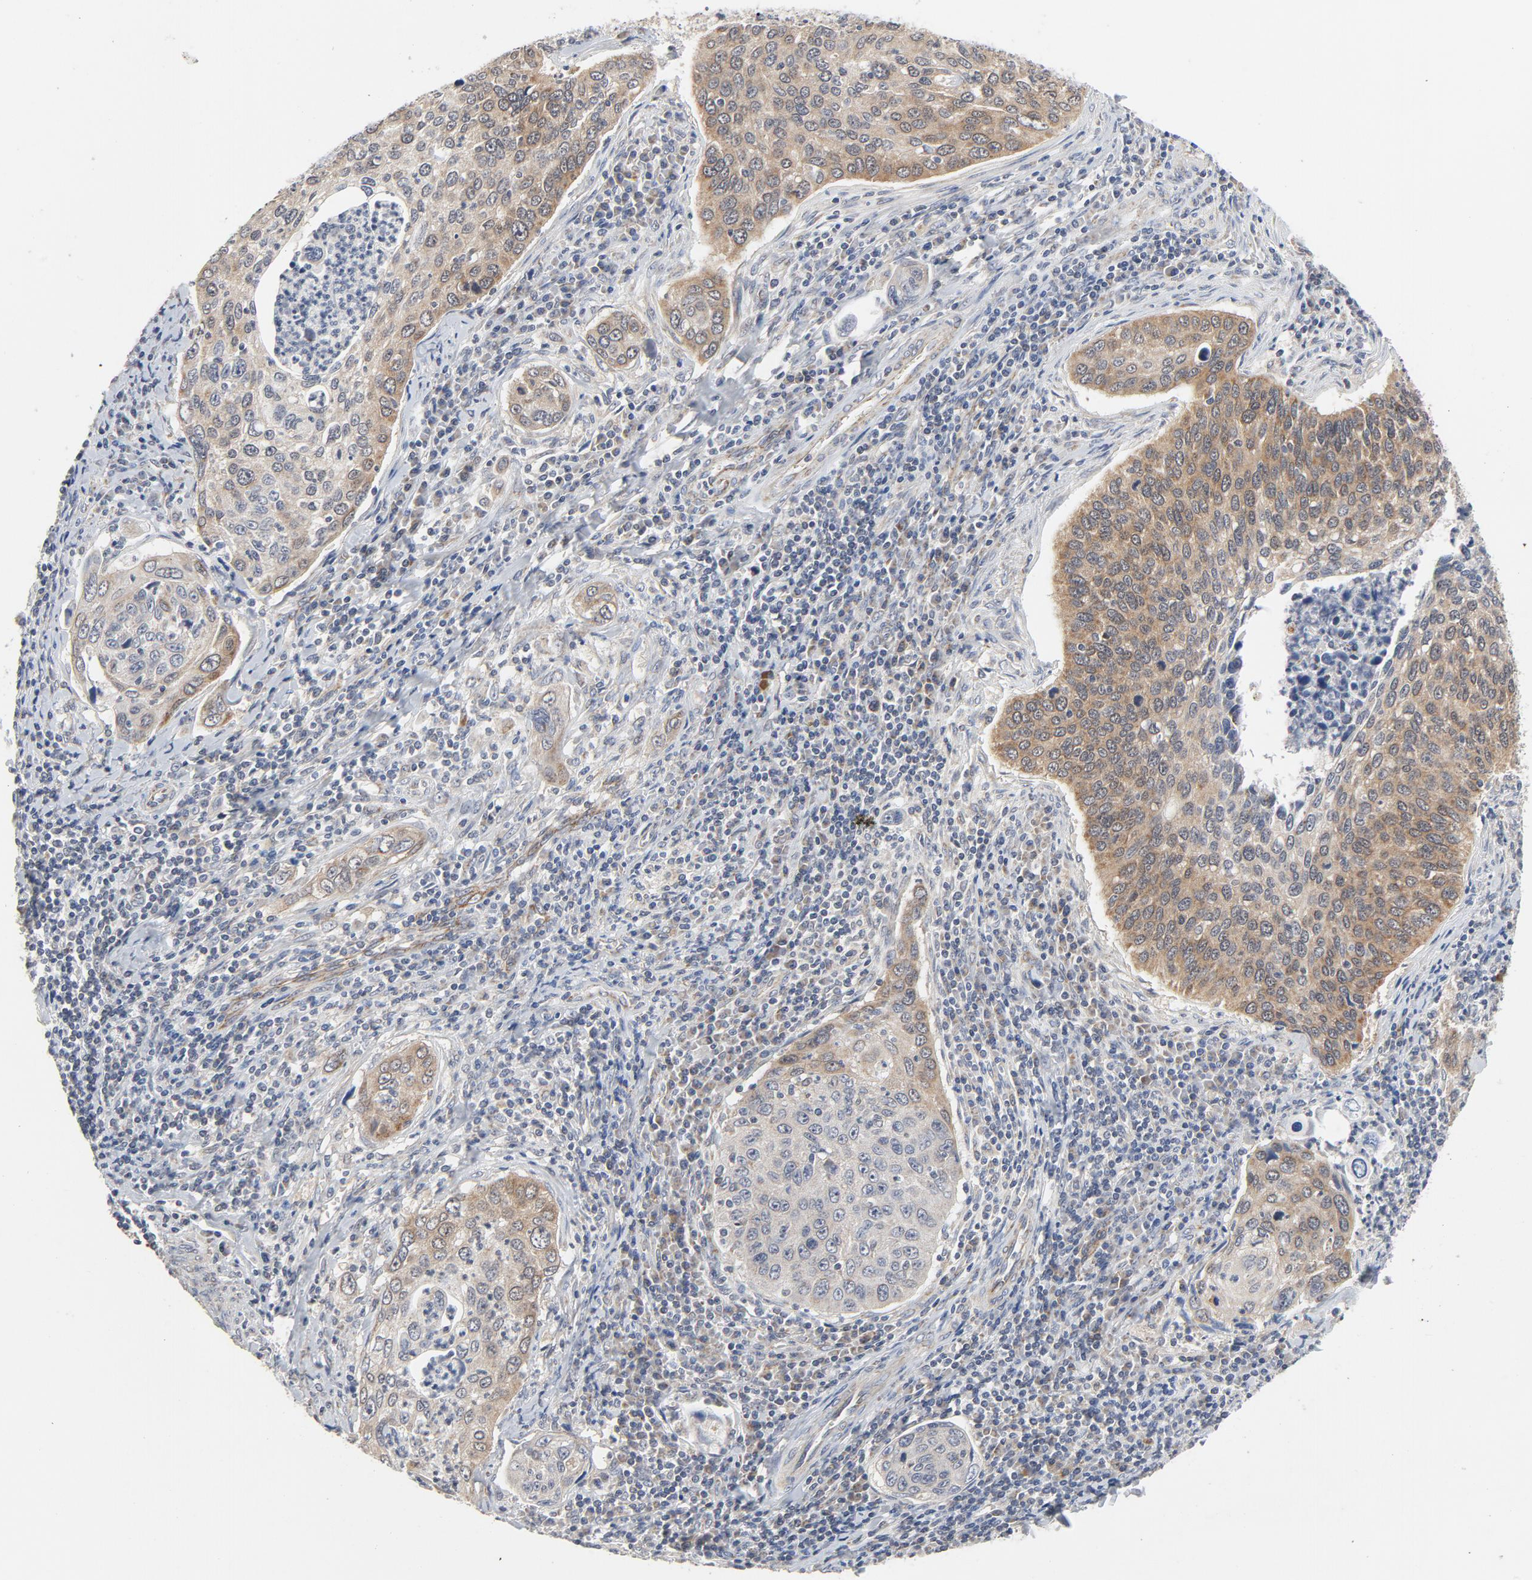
{"staining": {"intensity": "moderate", "quantity": ">75%", "location": "cytoplasmic/membranous"}, "tissue": "cervical cancer", "cell_type": "Tumor cells", "image_type": "cancer", "snomed": [{"axis": "morphology", "description": "Squamous cell carcinoma, NOS"}, {"axis": "topography", "description": "Cervix"}], "caption": "High-power microscopy captured an immunohistochemistry (IHC) micrograph of squamous cell carcinoma (cervical), revealing moderate cytoplasmic/membranous expression in approximately >75% of tumor cells. The staining was performed using DAB, with brown indicating positive protein expression. Nuclei are stained blue with hematoxylin.", "gene": "C14orf119", "patient": {"sex": "female", "age": 53}}